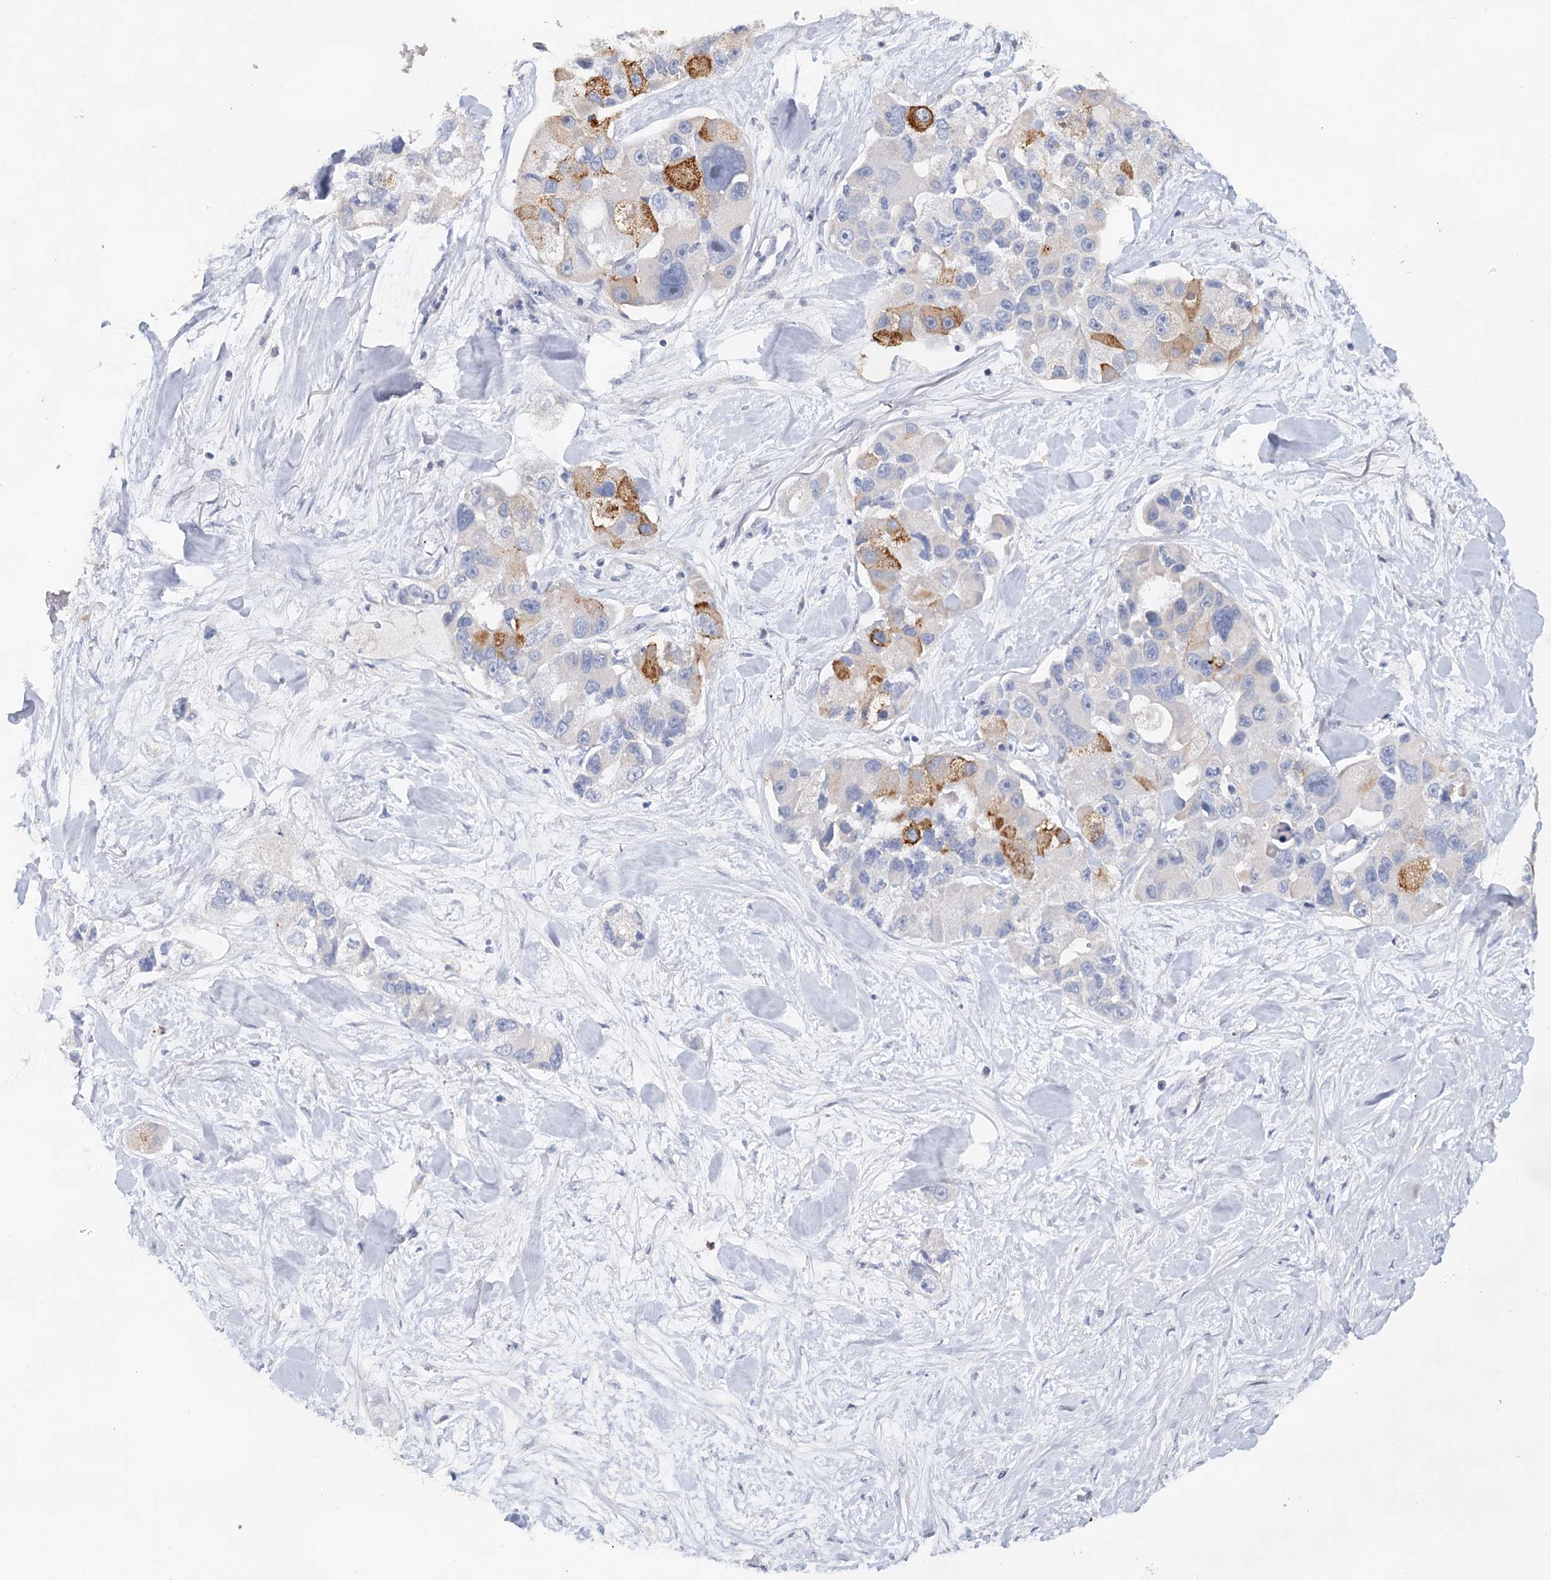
{"staining": {"intensity": "moderate", "quantity": "<25%", "location": "cytoplasmic/membranous"}, "tissue": "lung cancer", "cell_type": "Tumor cells", "image_type": "cancer", "snomed": [{"axis": "morphology", "description": "Adenocarcinoma, NOS"}, {"axis": "topography", "description": "Lung"}], "caption": "A histopathology image showing moderate cytoplasmic/membranous positivity in approximately <25% of tumor cells in lung adenocarcinoma, as visualized by brown immunohistochemical staining.", "gene": "MYL6B", "patient": {"sex": "female", "age": 54}}